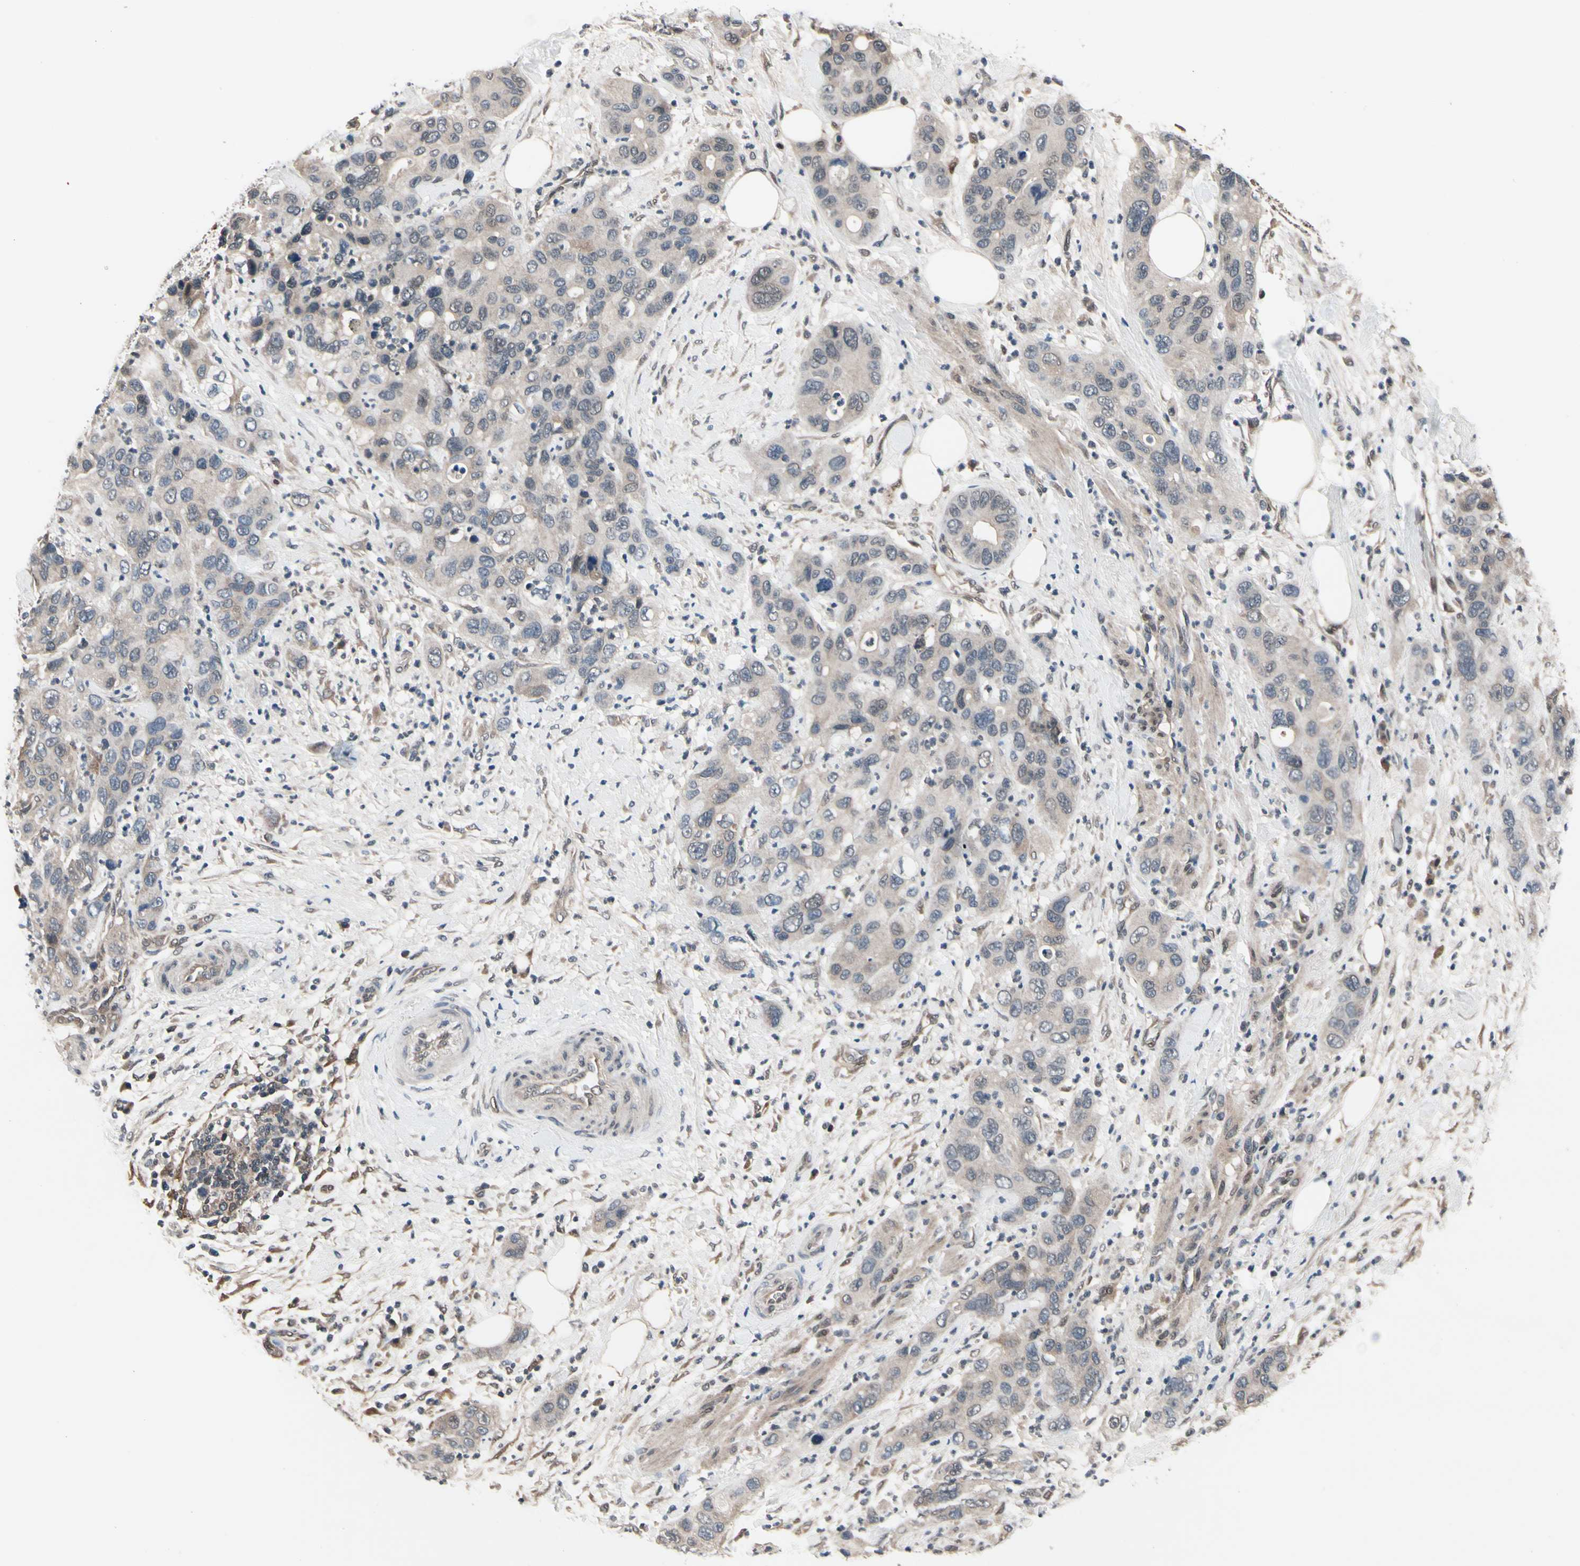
{"staining": {"intensity": "weak", "quantity": "25%-75%", "location": "cytoplasmic/membranous"}, "tissue": "pancreatic cancer", "cell_type": "Tumor cells", "image_type": "cancer", "snomed": [{"axis": "morphology", "description": "Adenocarcinoma, NOS"}, {"axis": "topography", "description": "Pancreas"}], "caption": "The immunohistochemical stain shows weak cytoplasmic/membranous positivity in tumor cells of adenocarcinoma (pancreatic) tissue.", "gene": "PRDX6", "patient": {"sex": "female", "age": 71}}